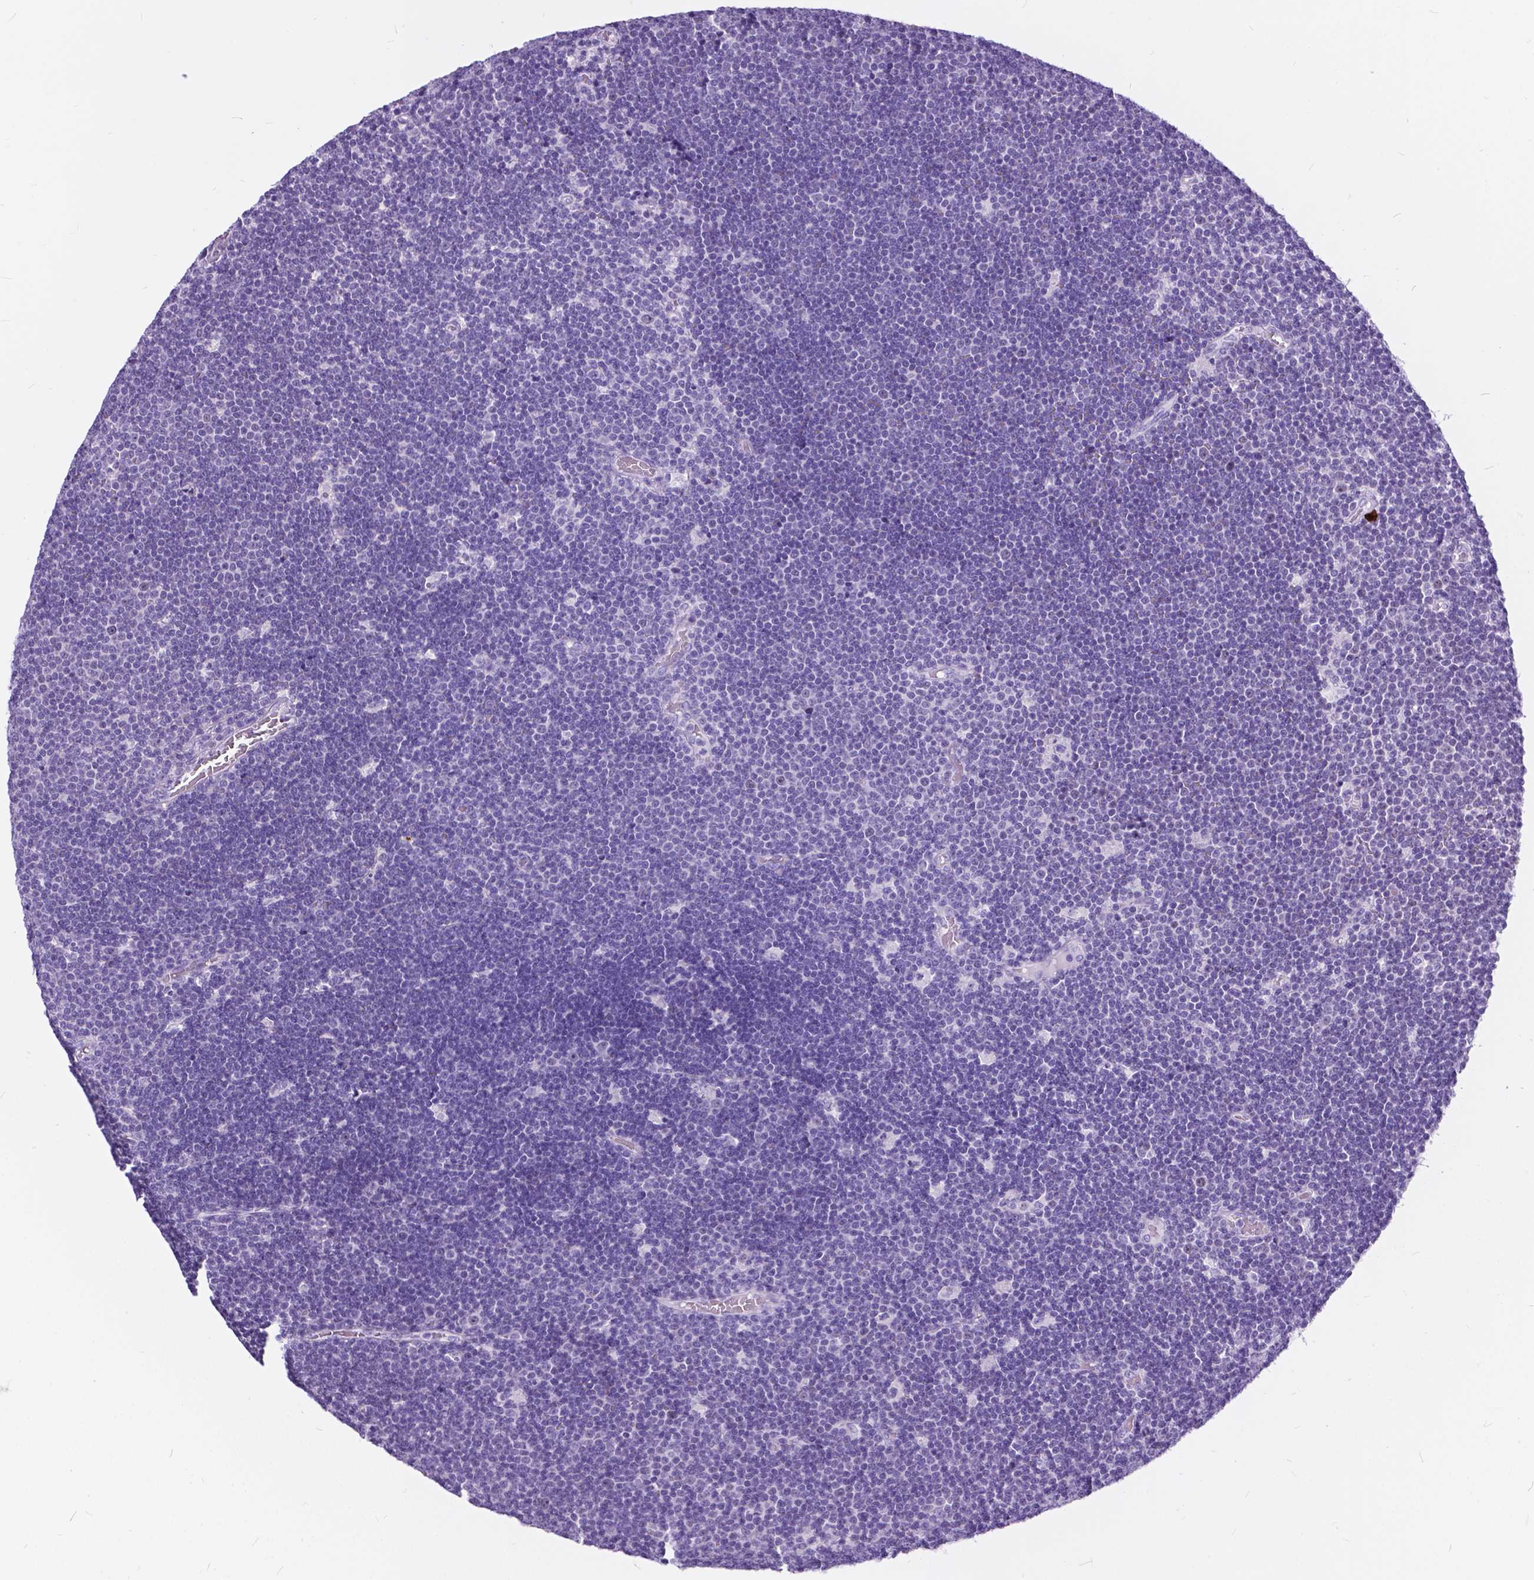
{"staining": {"intensity": "negative", "quantity": "none", "location": "none"}, "tissue": "lymphoma", "cell_type": "Tumor cells", "image_type": "cancer", "snomed": [{"axis": "morphology", "description": "Malignant lymphoma, non-Hodgkin's type, Low grade"}, {"axis": "topography", "description": "Brain"}], "caption": "Tumor cells are negative for brown protein staining in low-grade malignant lymphoma, non-Hodgkin's type.", "gene": "BSND", "patient": {"sex": "female", "age": 66}}